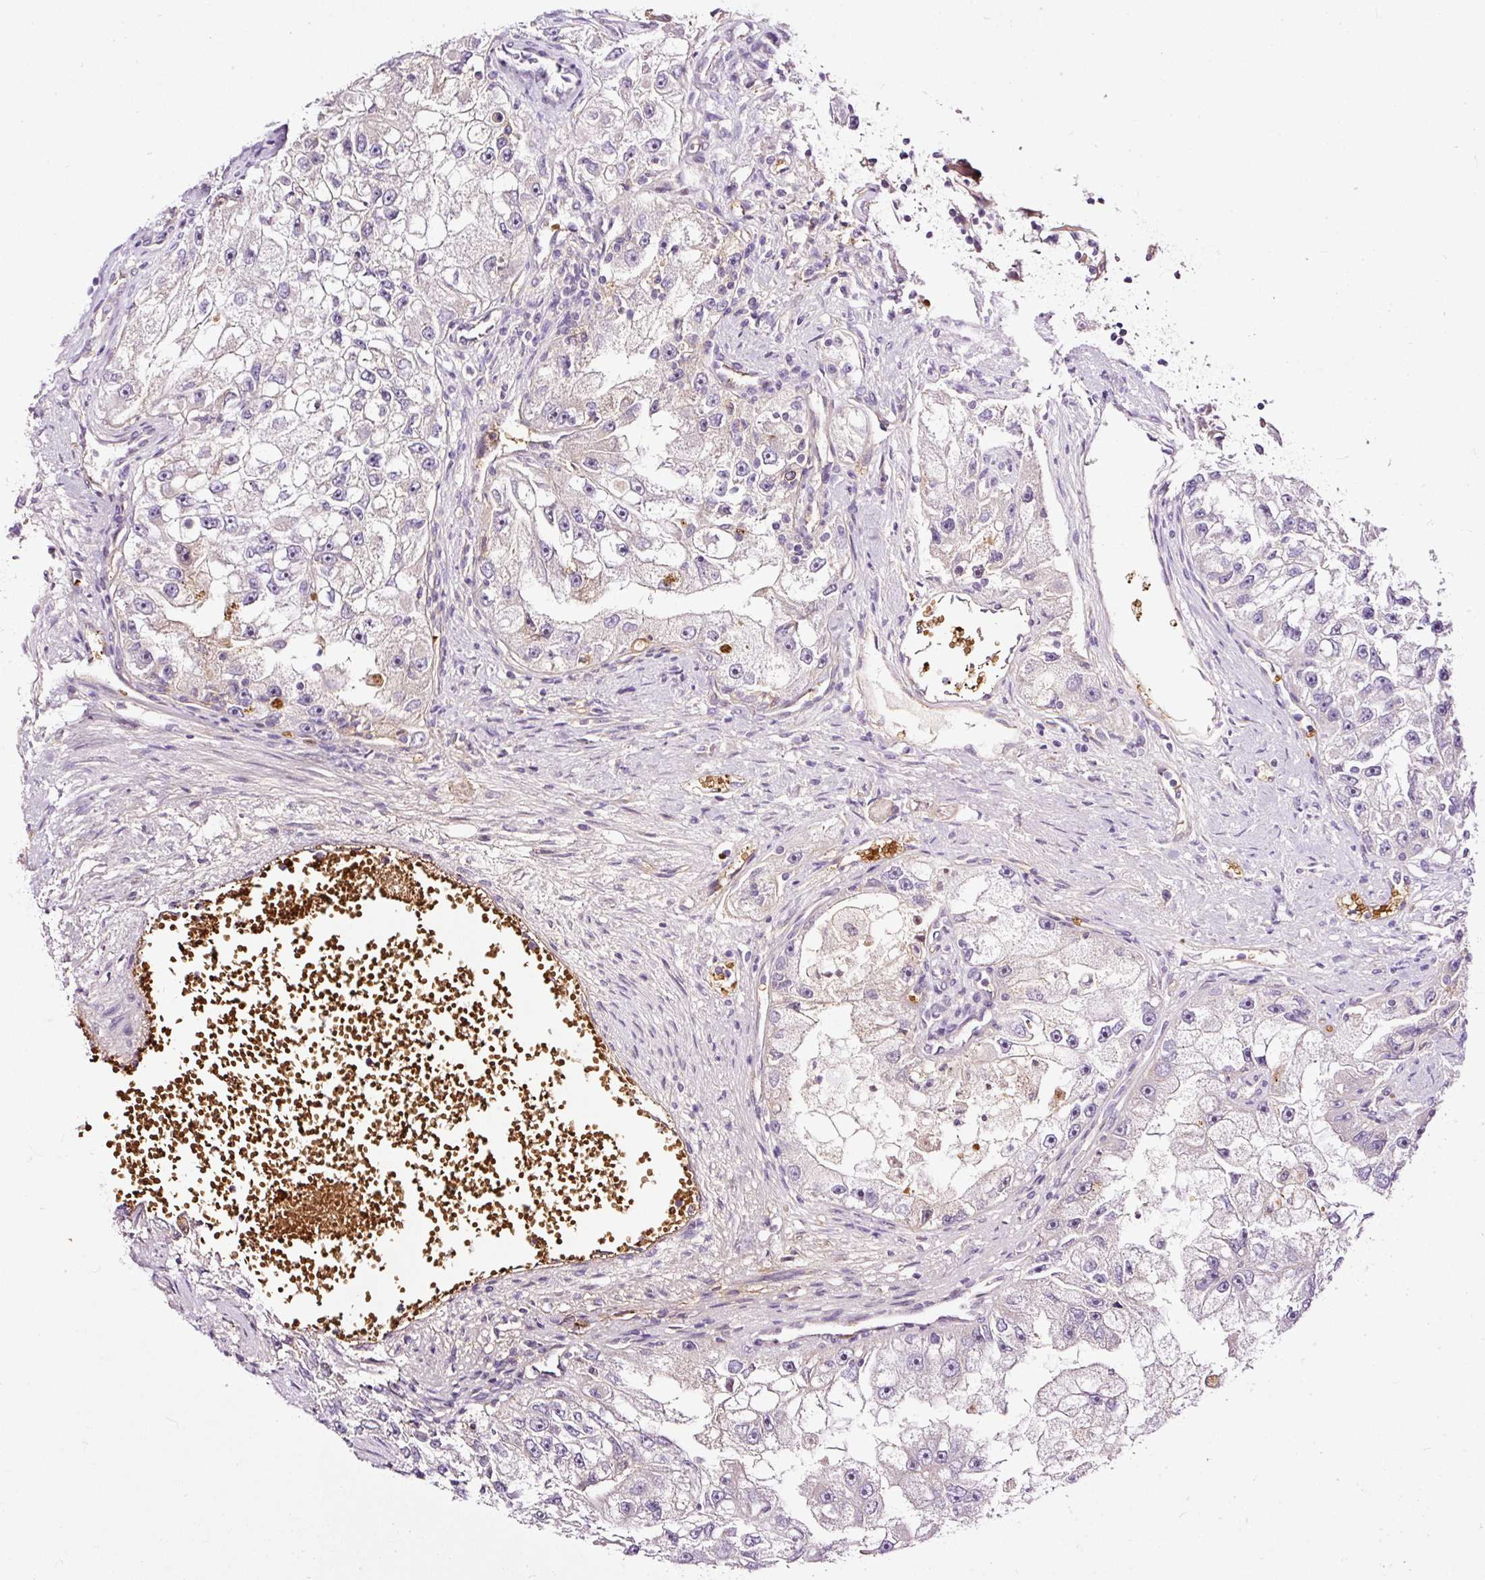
{"staining": {"intensity": "negative", "quantity": "none", "location": "none"}, "tissue": "renal cancer", "cell_type": "Tumor cells", "image_type": "cancer", "snomed": [{"axis": "morphology", "description": "Adenocarcinoma, NOS"}, {"axis": "topography", "description": "Kidney"}], "caption": "This is a photomicrograph of immunohistochemistry staining of renal cancer (adenocarcinoma), which shows no expression in tumor cells.", "gene": "USHBP1", "patient": {"sex": "male", "age": 63}}